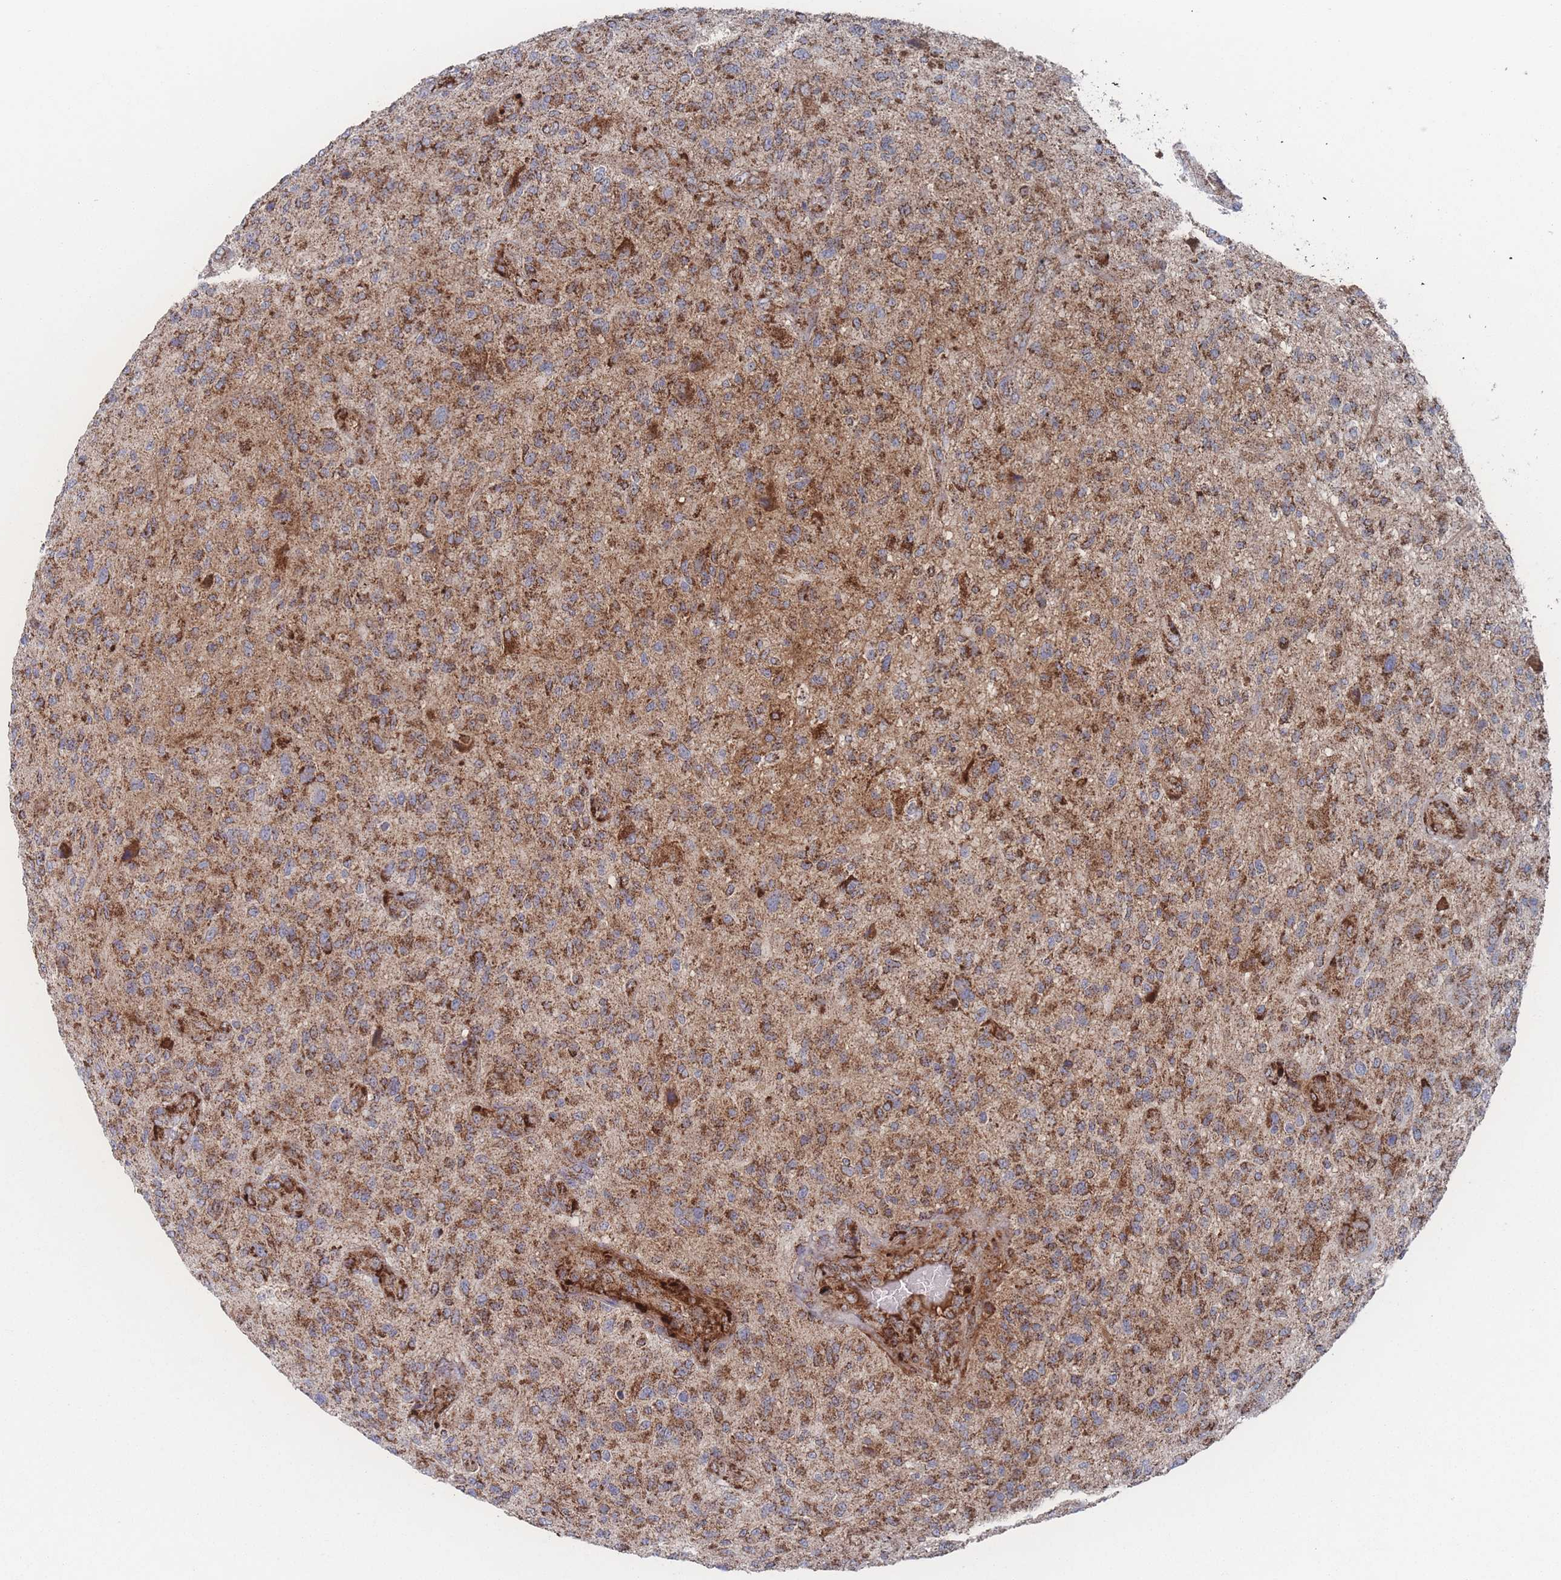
{"staining": {"intensity": "strong", "quantity": "25%-75%", "location": "cytoplasmic/membranous"}, "tissue": "glioma", "cell_type": "Tumor cells", "image_type": "cancer", "snomed": [{"axis": "morphology", "description": "Glioma, malignant, High grade"}, {"axis": "topography", "description": "Brain"}], "caption": "Glioma stained for a protein (brown) reveals strong cytoplasmic/membranous positive expression in approximately 25%-75% of tumor cells.", "gene": "PEX14", "patient": {"sex": "male", "age": 47}}